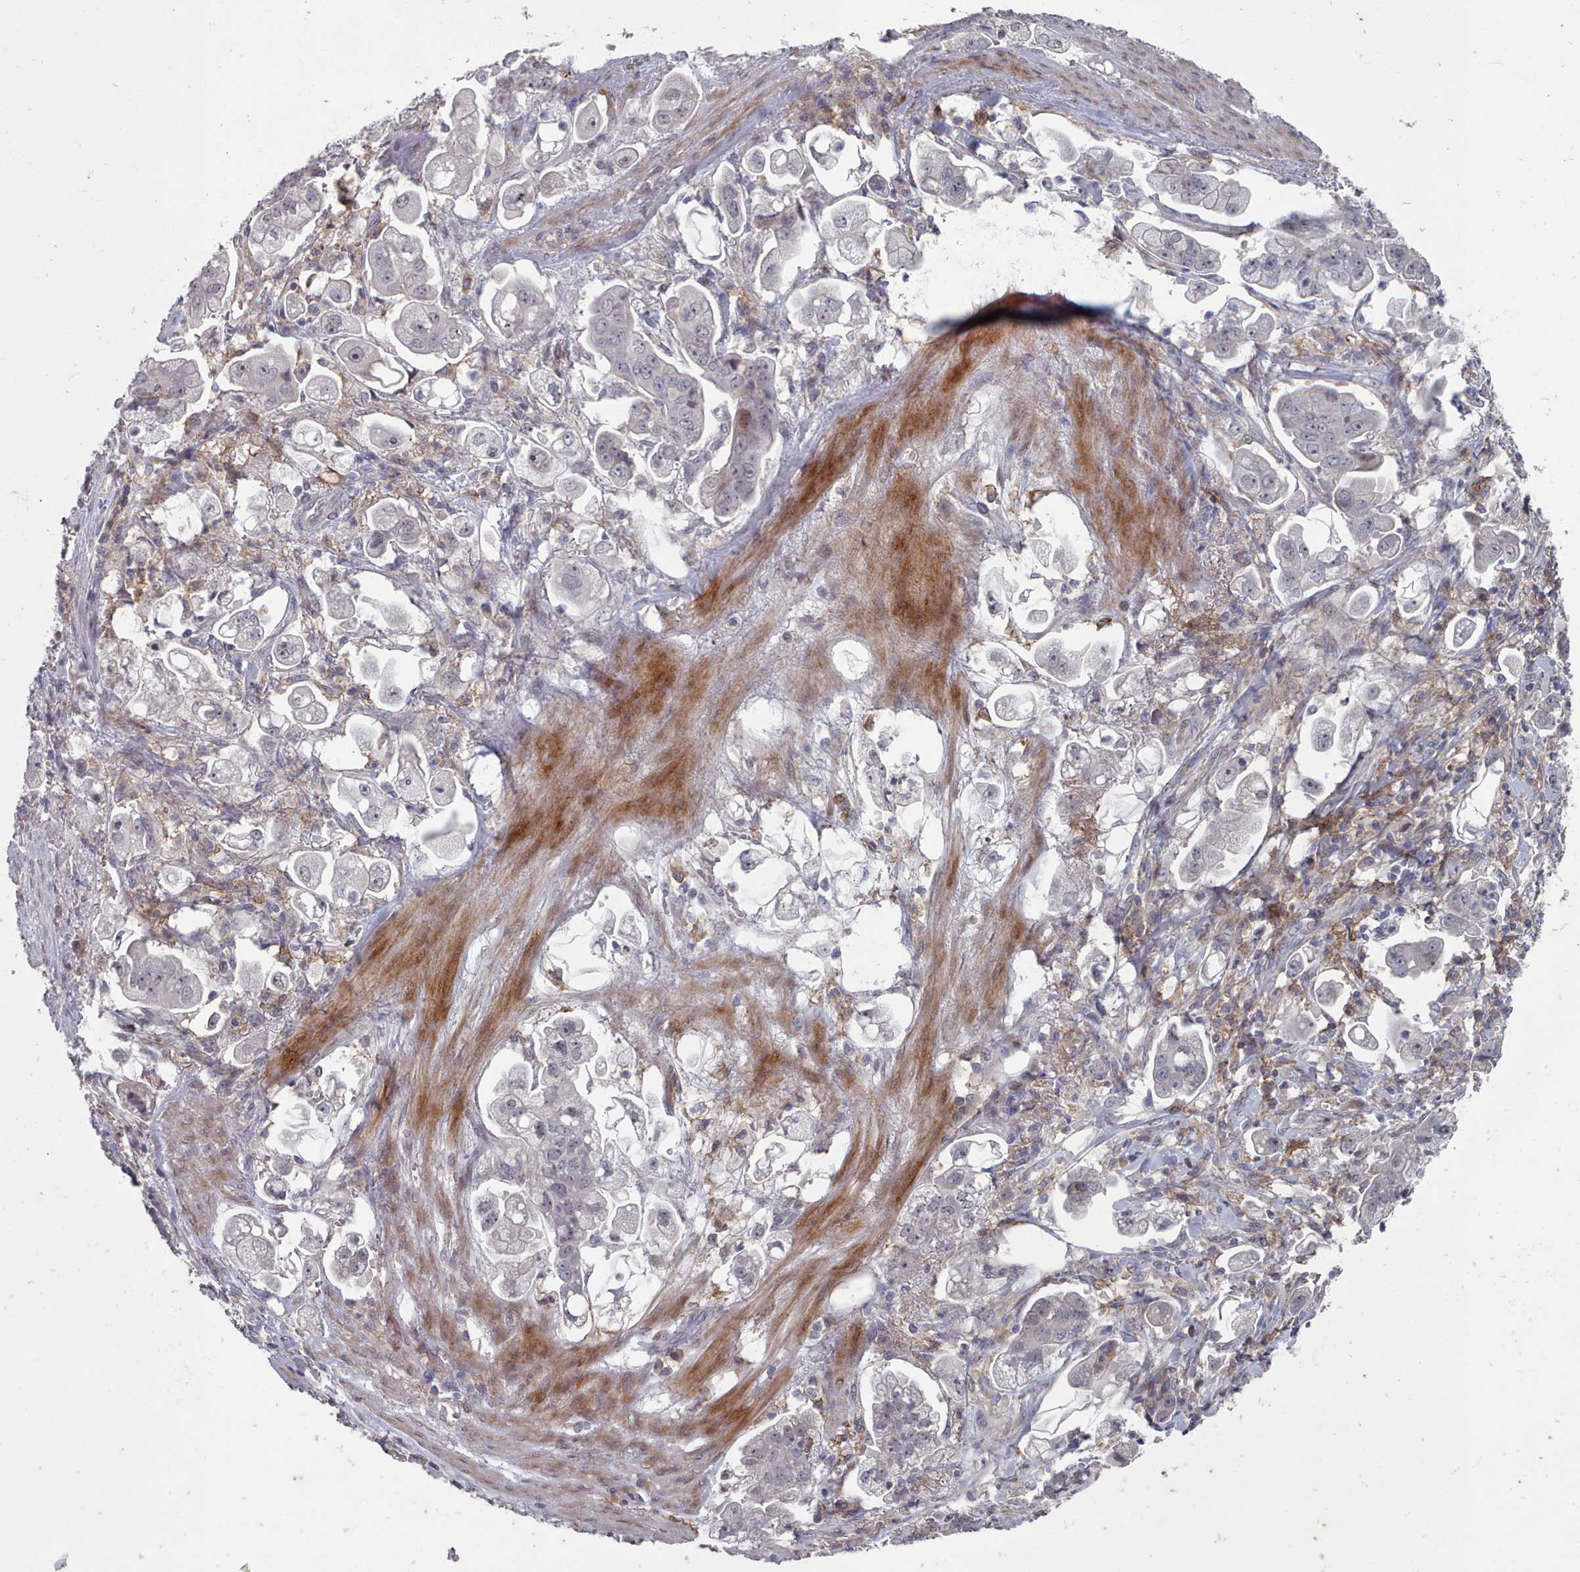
{"staining": {"intensity": "negative", "quantity": "none", "location": "none"}, "tissue": "stomach cancer", "cell_type": "Tumor cells", "image_type": "cancer", "snomed": [{"axis": "morphology", "description": "Adenocarcinoma, NOS"}, {"axis": "topography", "description": "Stomach"}], "caption": "An immunohistochemistry (IHC) micrograph of stomach cancer is shown. There is no staining in tumor cells of stomach cancer.", "gene": "COL8A2", "patient": {"sex": "male", "age": 62}}